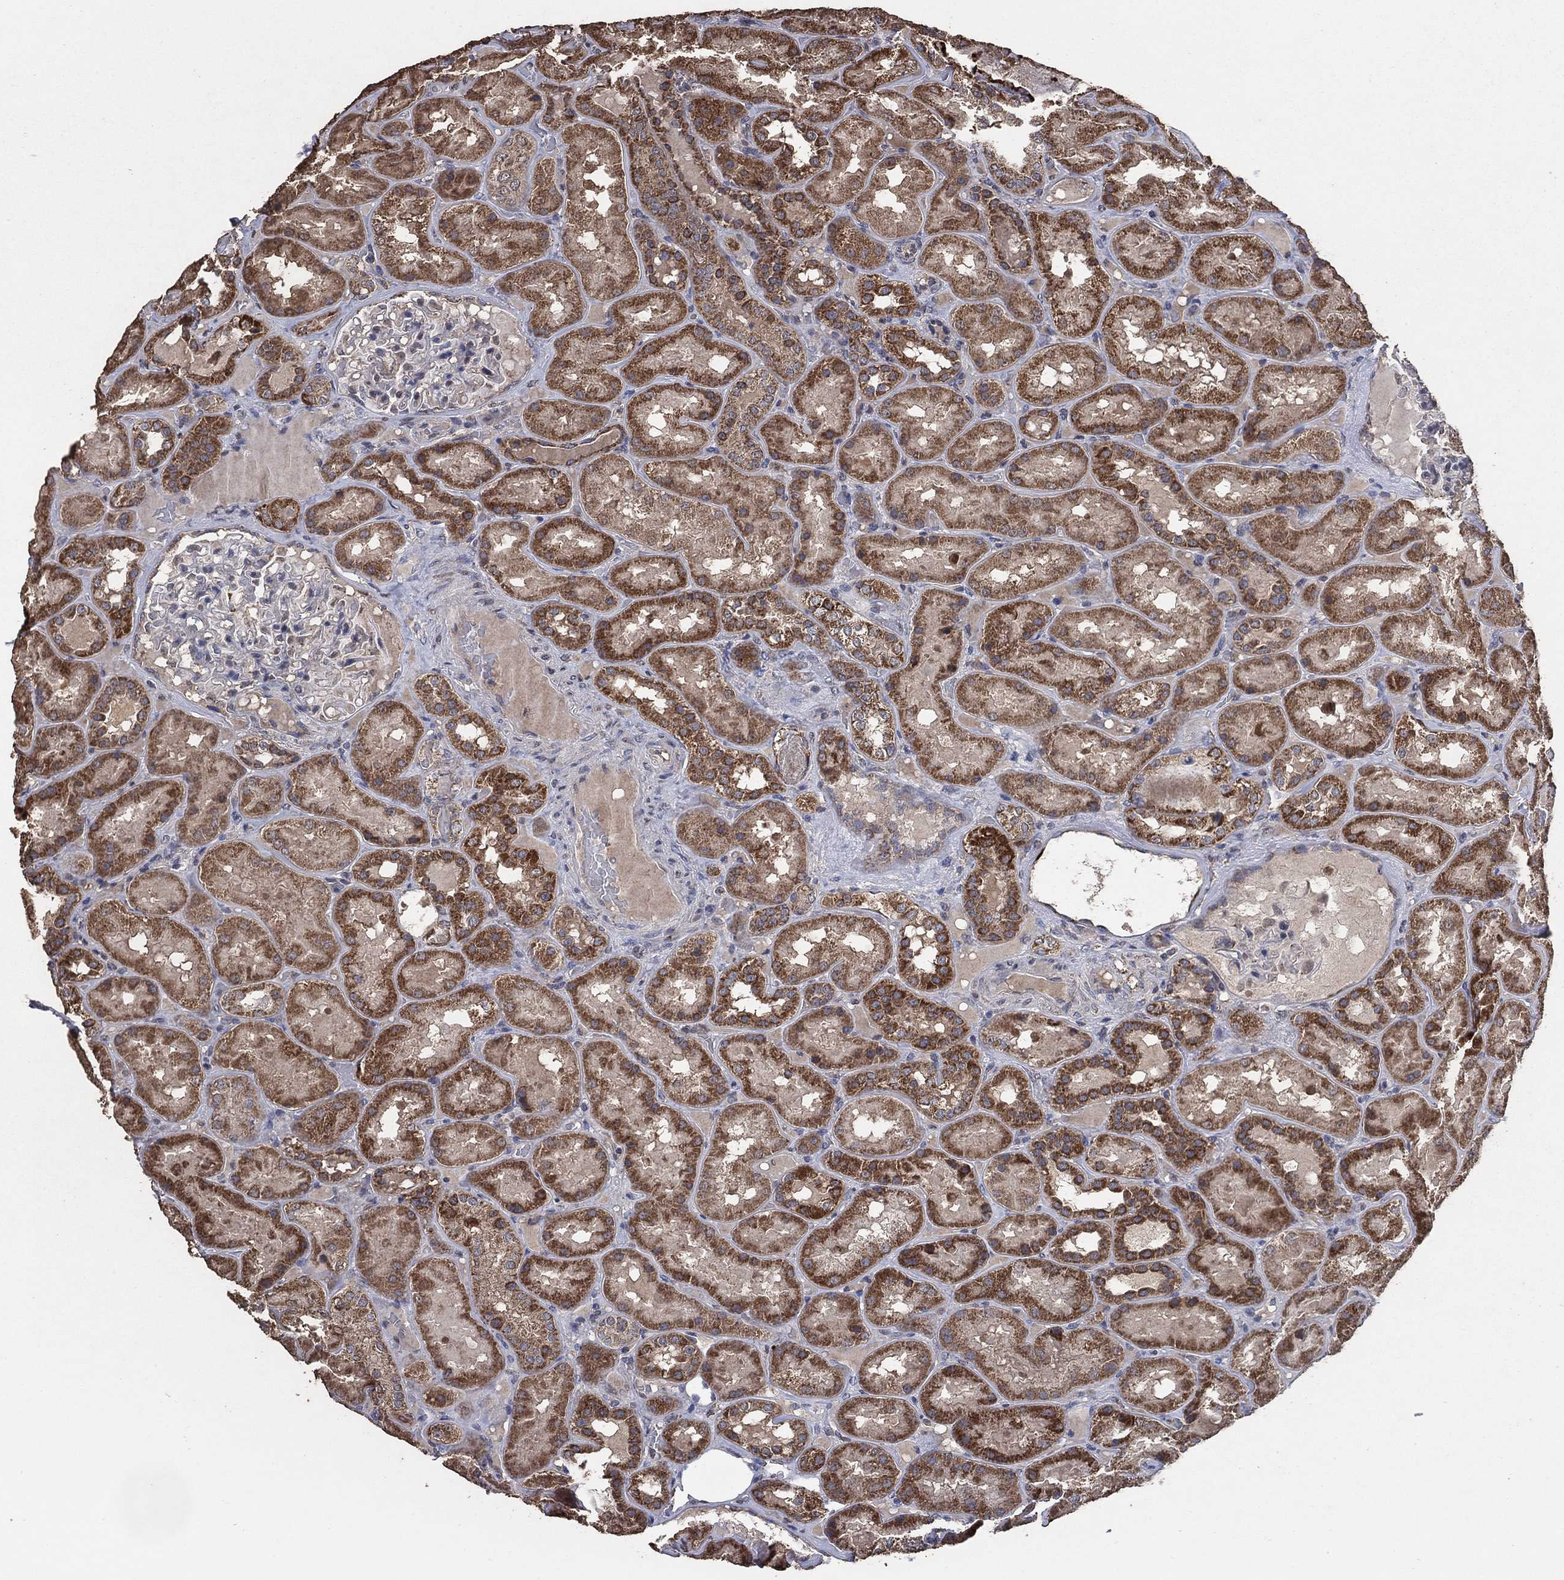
{"staining": {"intensity": "weak", "quantity": "<25%", "location": "cytoplasmic/membranous"}, "tissue": "kidney", "cell_type": "Cells in glomeruli", "image_type": "normal", "snomed": [{"axis": "morphology", "description": "Normal tissue, NOS"}, {"axis": "topography", "description": "Kidney"}], "caption": "This is a image of immunohistochemistry (IHC) staining of unremarkable kidney, which shows no expression in cells in glomeruli. The staining is performed using DAB (3,3'-diaminobenzidine) brown chromogen with nuclei counter-stained in using hematoxylin.", "gene": "MRPS24", "patient": {"sex": "male", "age": 73}}